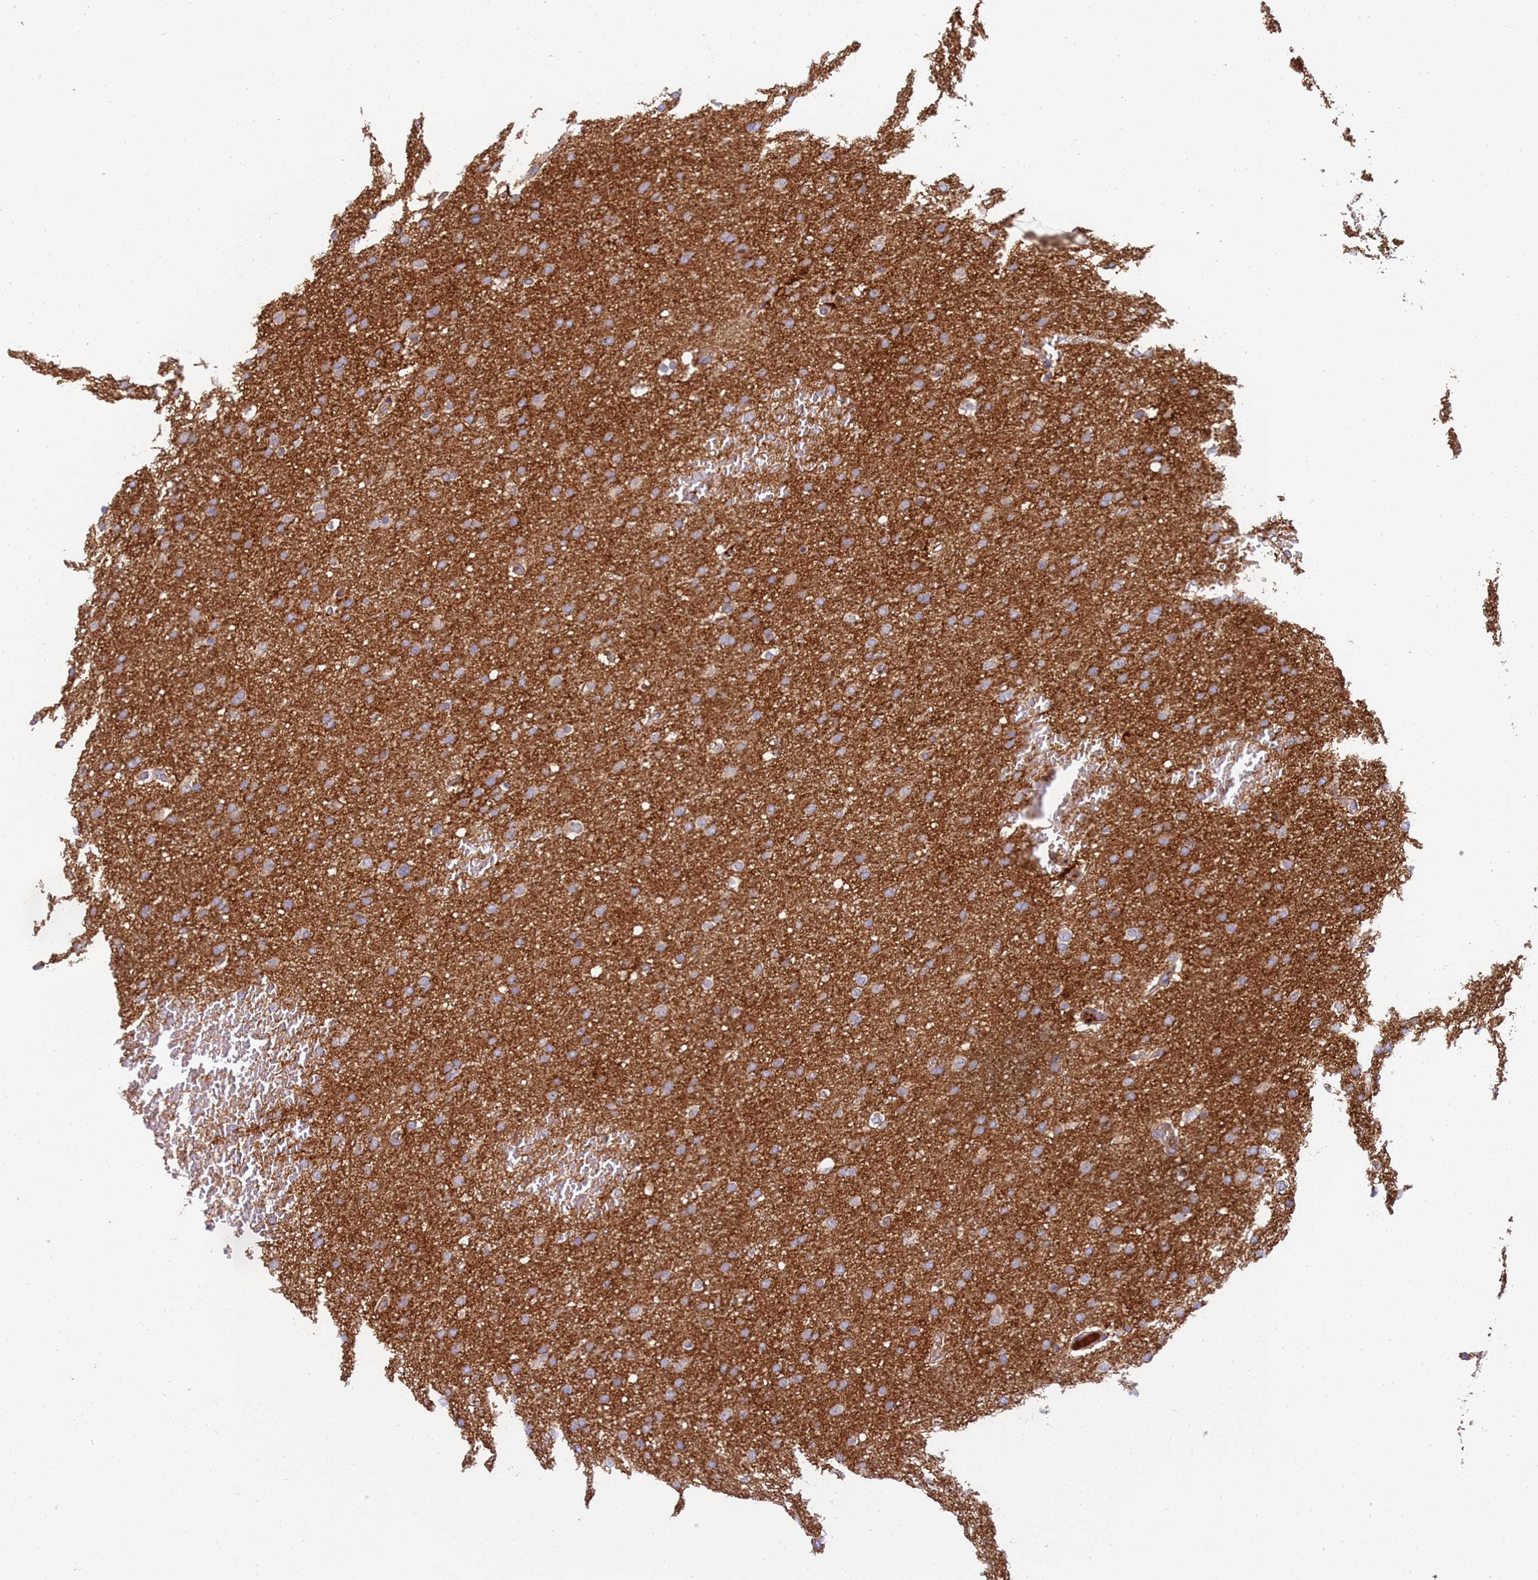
{"staining": {"intensity": "moderate", "quantity": "25%-75%", "location": "cytoplasmic/membranous"}, "tissue": "glioma", "cell_type": "Tumor cells", "image_type": "cancer", "snomed": [{"axis": "morphology", "description": "Glioma, malignant, High grade"}, {"axis": "topography", "description": "Cerebral cortex"}], "caption": "Protein expression analysis of glioma displays moderate cytoplasmic/membranous staining in about 25%-75% of tumor cells. The staining is performed using DAB brown chromogen to label protein expression. The nuclei are counter-stained blue using hematoxylin.", "gene": "NMUR2", "patient": {"sex": "female", "age": 36}}